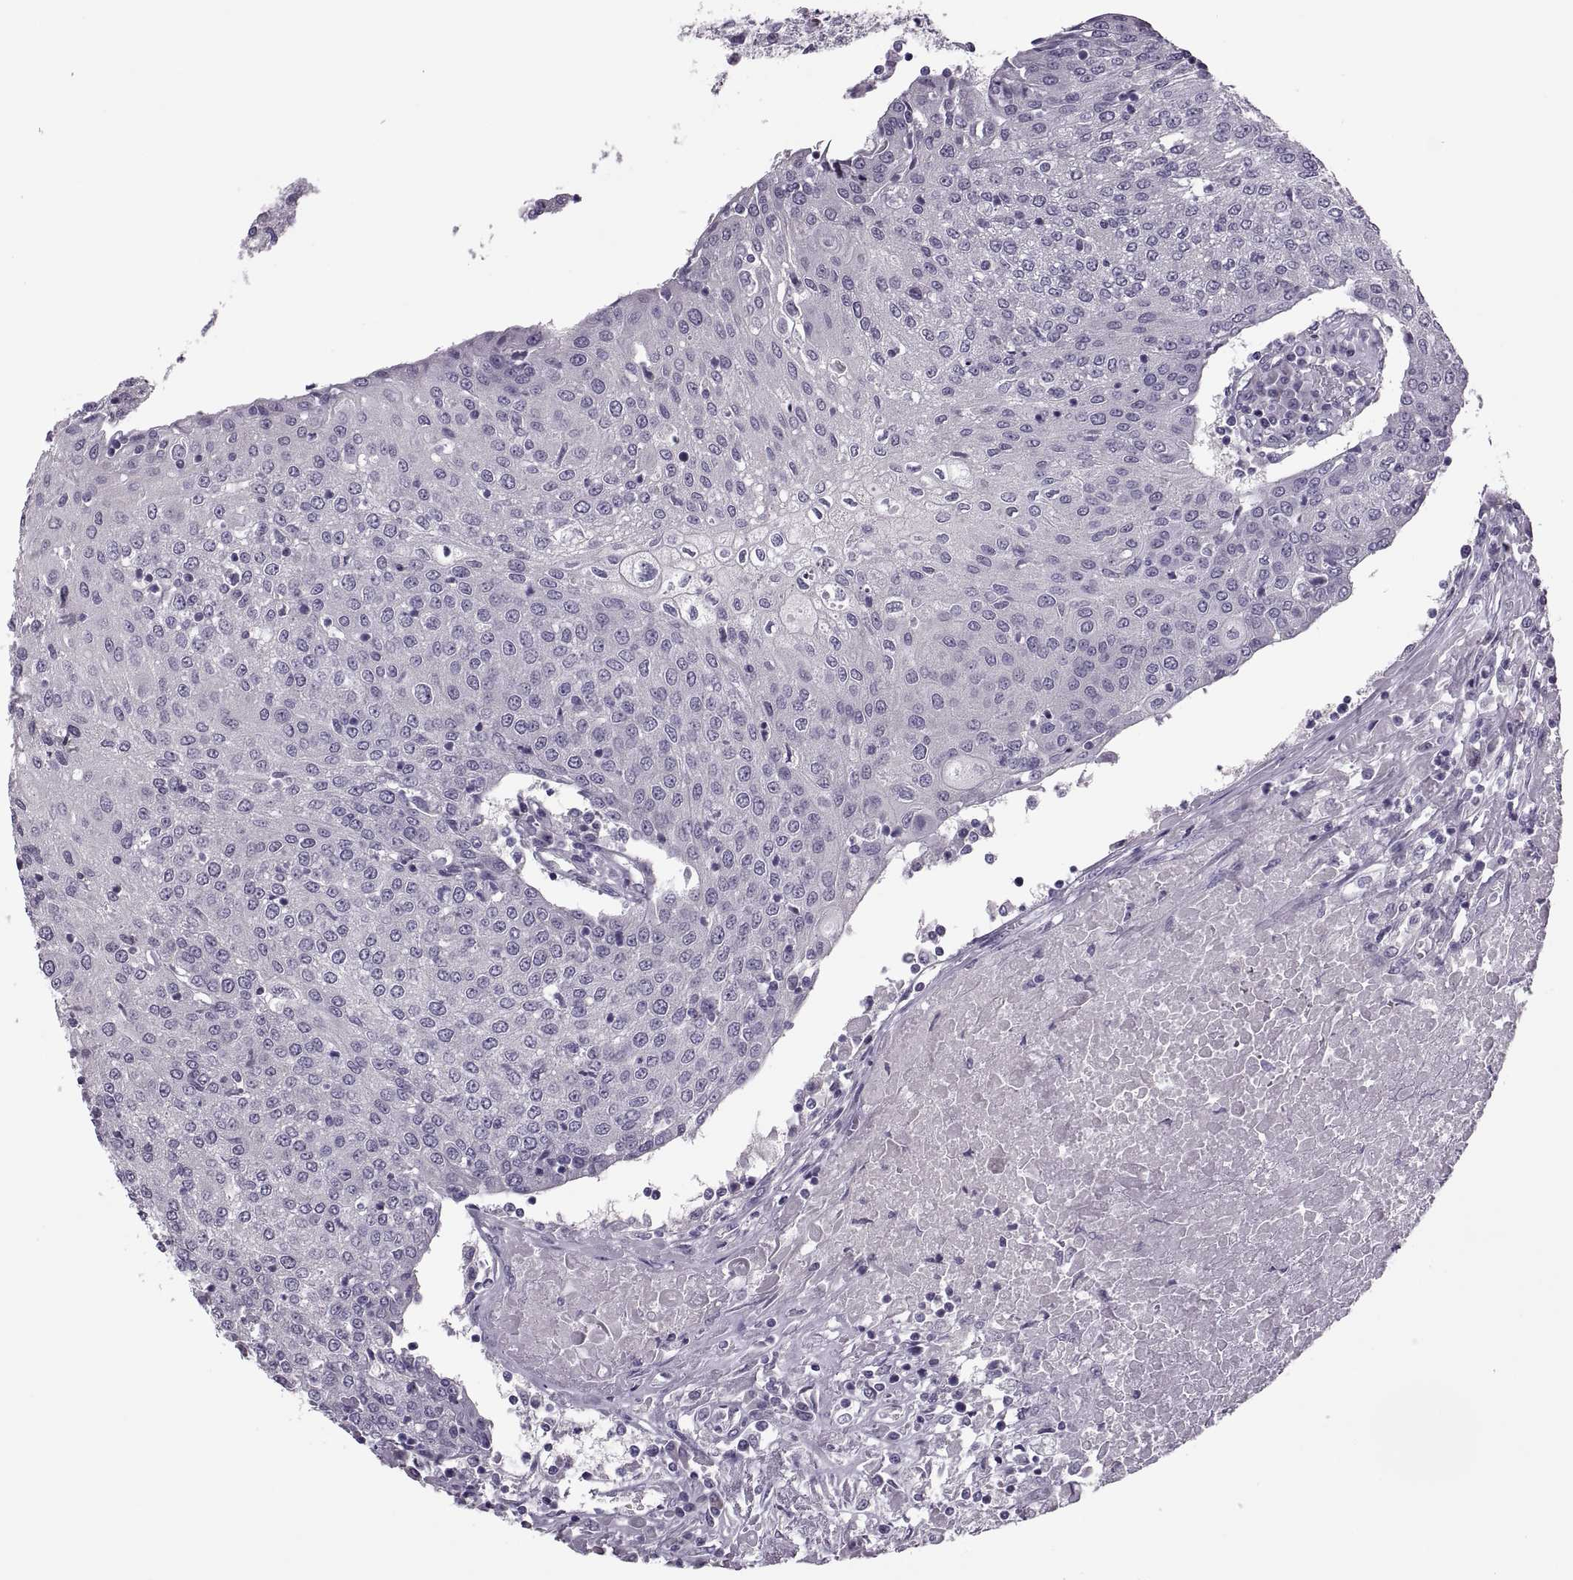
{"staining": {"intensity": "negative", "quantity": "none", "location": "none"}, "tissue": "urothelial cancer", "cell_type": "Tumor cells", "image_type": "cancer", "snomed": [{"axis": "morphology", "description": "Urothelial carcinoma, High grade"}, {"axis": "topography", "description": "Urinary bladder"}], "caption": "Immunohistochemistry of human high-grade urothelial carcinoma shows no expression in tumor cells.", "gene": "PRSS54", "patient": {"sex": "female", "age": 85}}